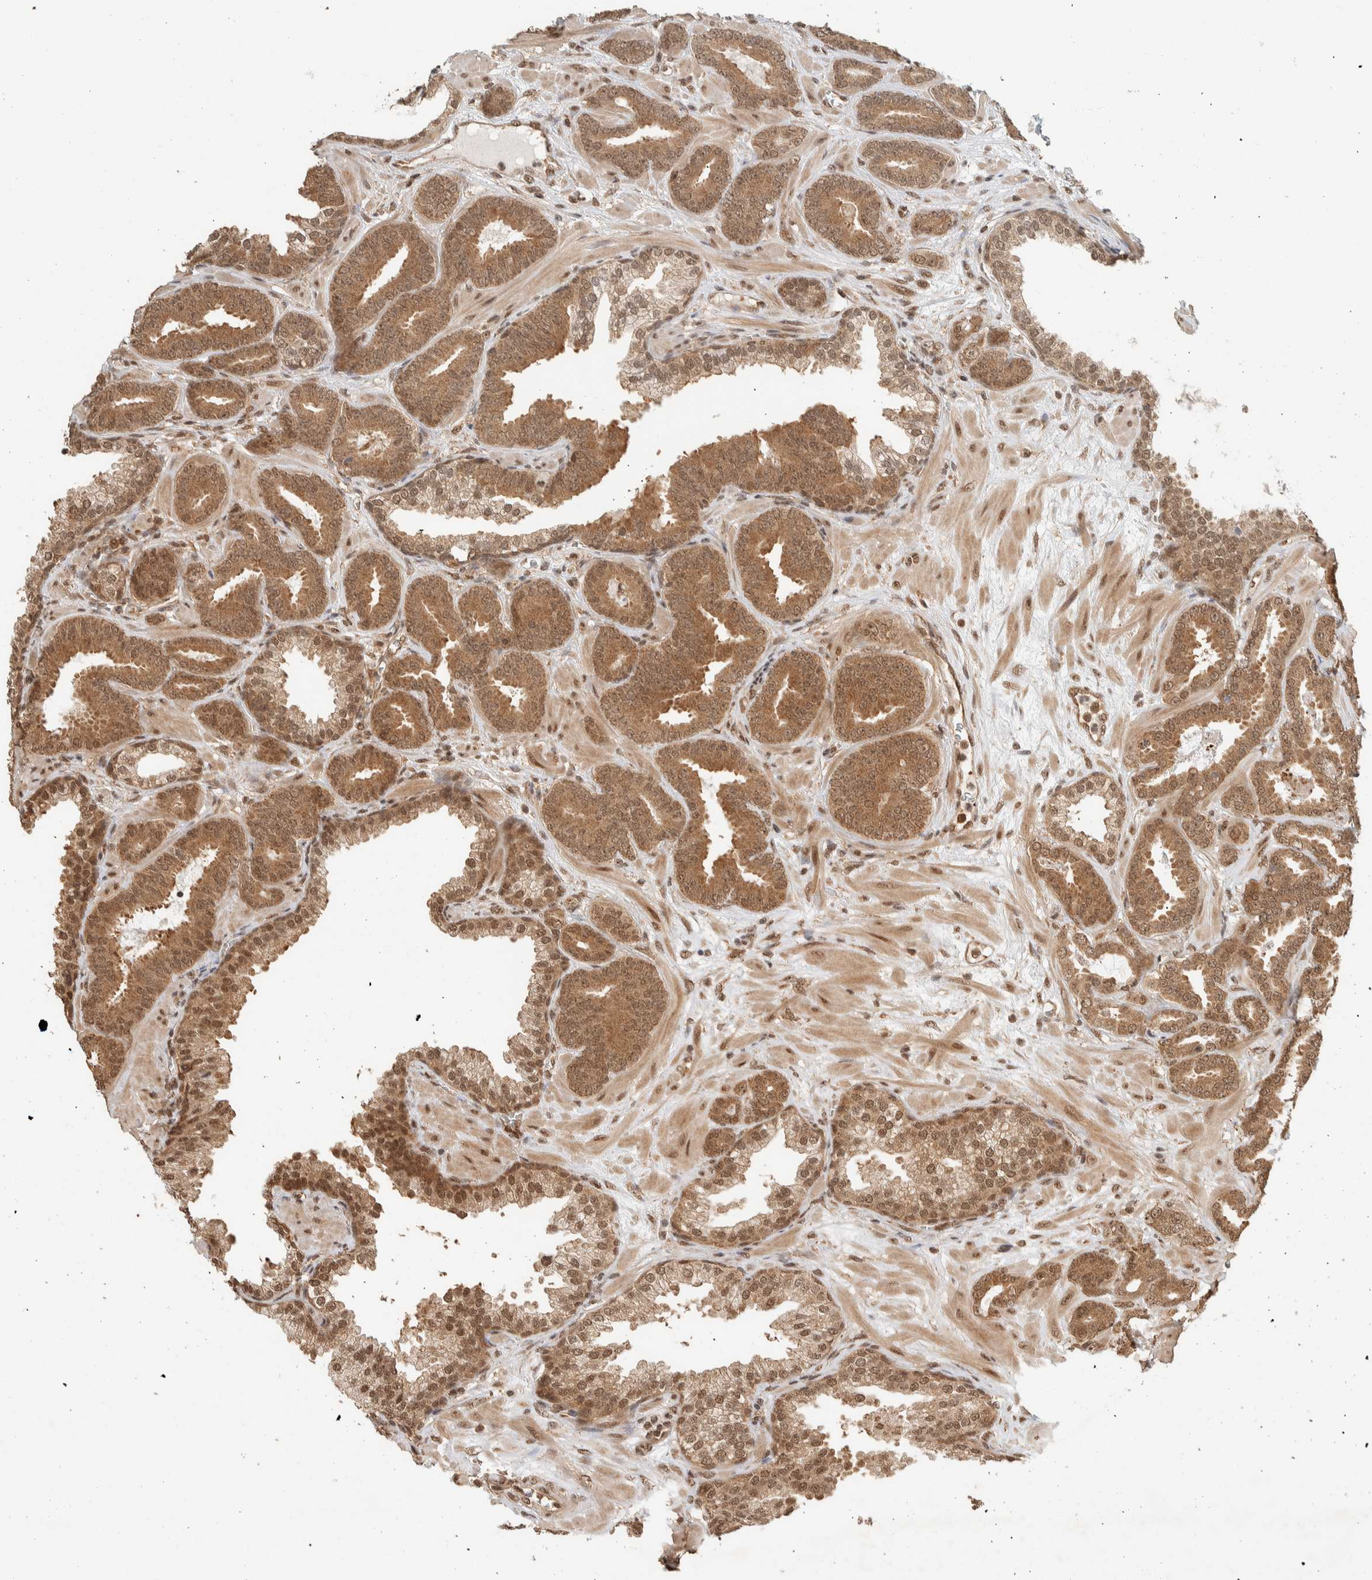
{"staining": {"intensity": "moderate", "quantity": ">75%", "location": "cytoplasmic/membranous,nuclear"}, "tissue": "prostate cancer", "cell_type": "Tumor cells", "image_type": "cancer", "snomed": [{"axis": "morphology", "description": "Adenocarcinoma, Low grade"}, {"axis": "topography", "description": "Prostate"}], "caption": "Brown immunohistochemical staining in human low-grade adenocarcinoma (prostate) displays moderate cytoplasmic/membranous and nuclear staining in about >75% of tumor cells. Using DAB (brown) and hematoxylin (blue) stains, captured at high magnification using brightfield microscopy.", "gene": "ZBTB2", "patient": {"sex": "male", "age": 62}}